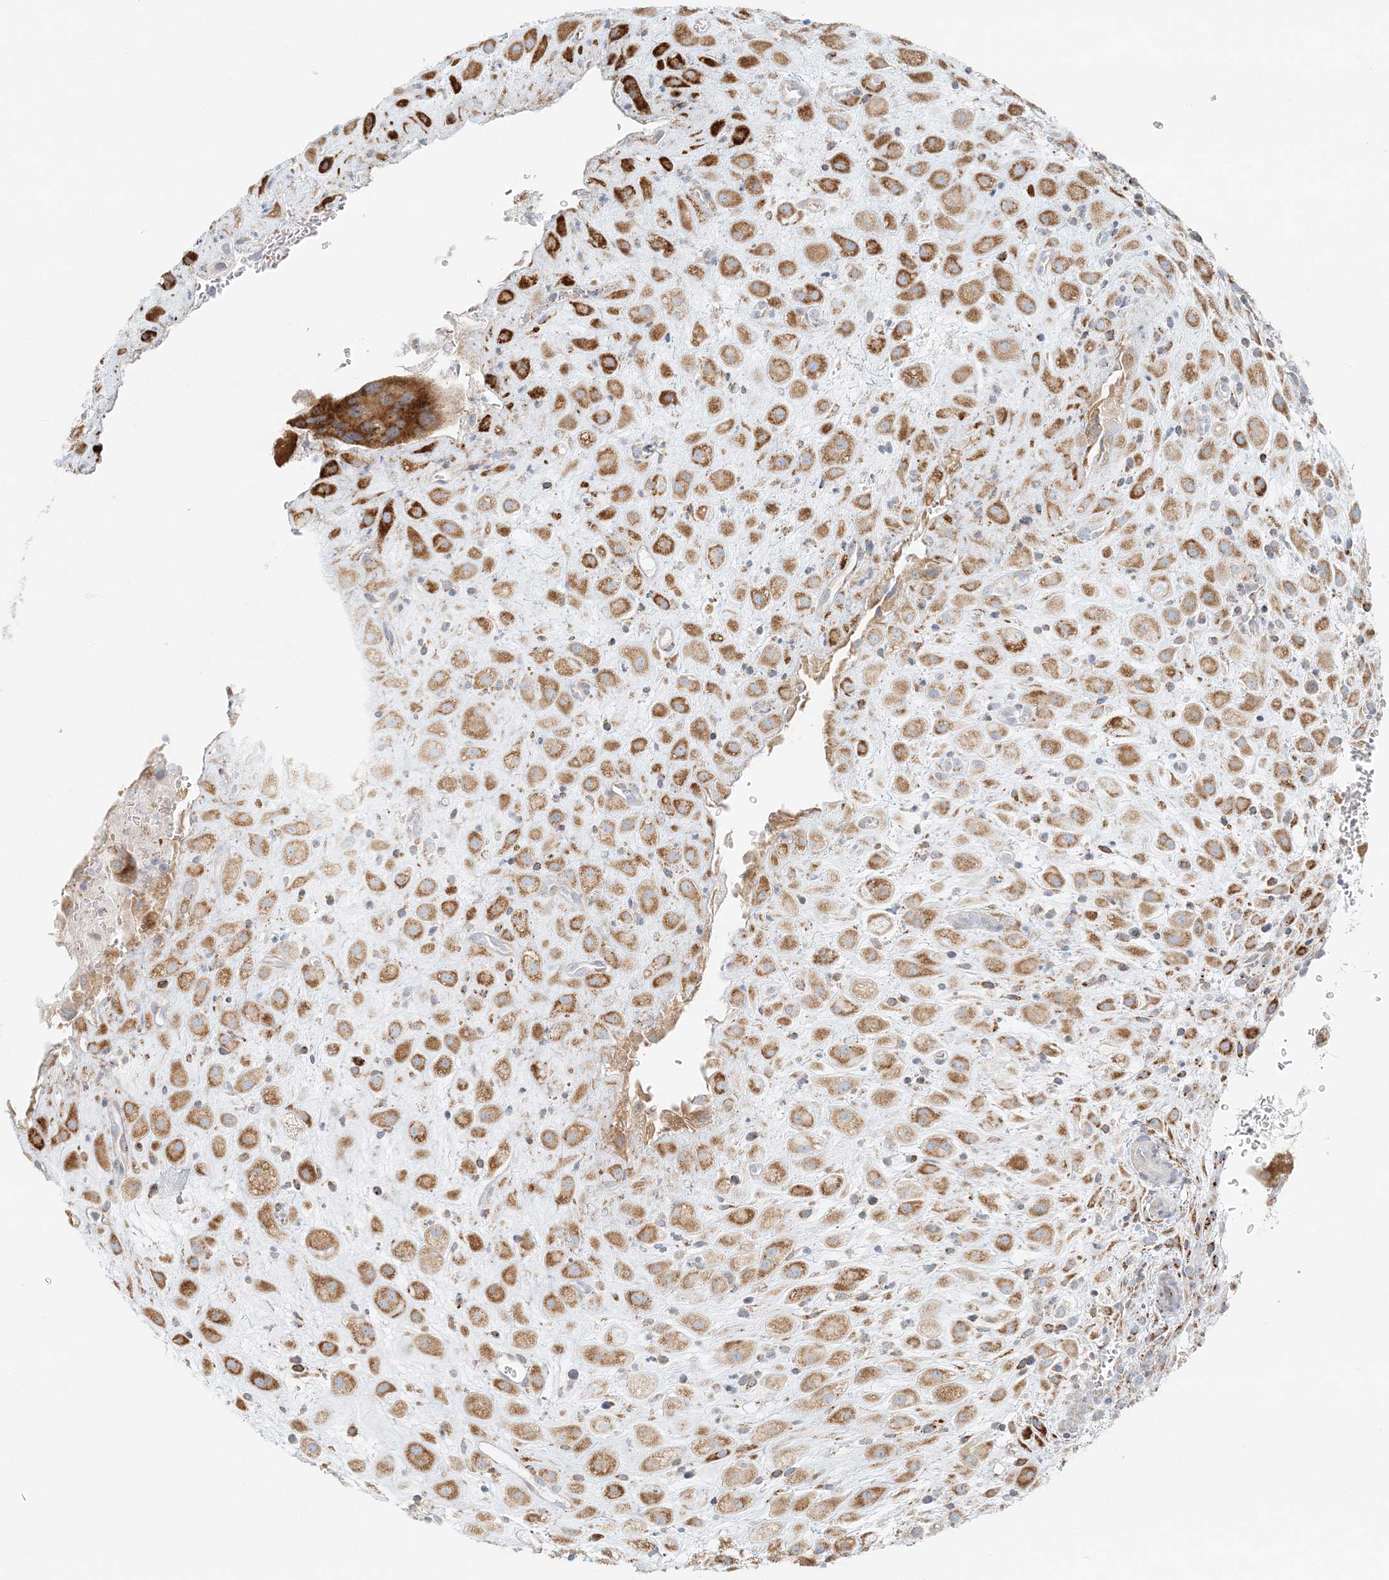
{"staining": {"intensity": "moderate", "quantity": ">75%", "location": "cytoplasmic/membranous"}, "tissue": "placenta", "cell_type": "Decidual cells", "image_type": "normal", "snomed": [{"axis": "morphology", "description": "Normal tissue, NOS"}, {"axis": "topography", "description": "Placenta"}], "caption": "Brown immunohistochemical staining in unremarkable placenta shows moderate cytoplasmic/membranous staining in approximately >75% of decidual cells.", "gene": "STK11IP", "patient": {"sex": "female", "age": 35}}